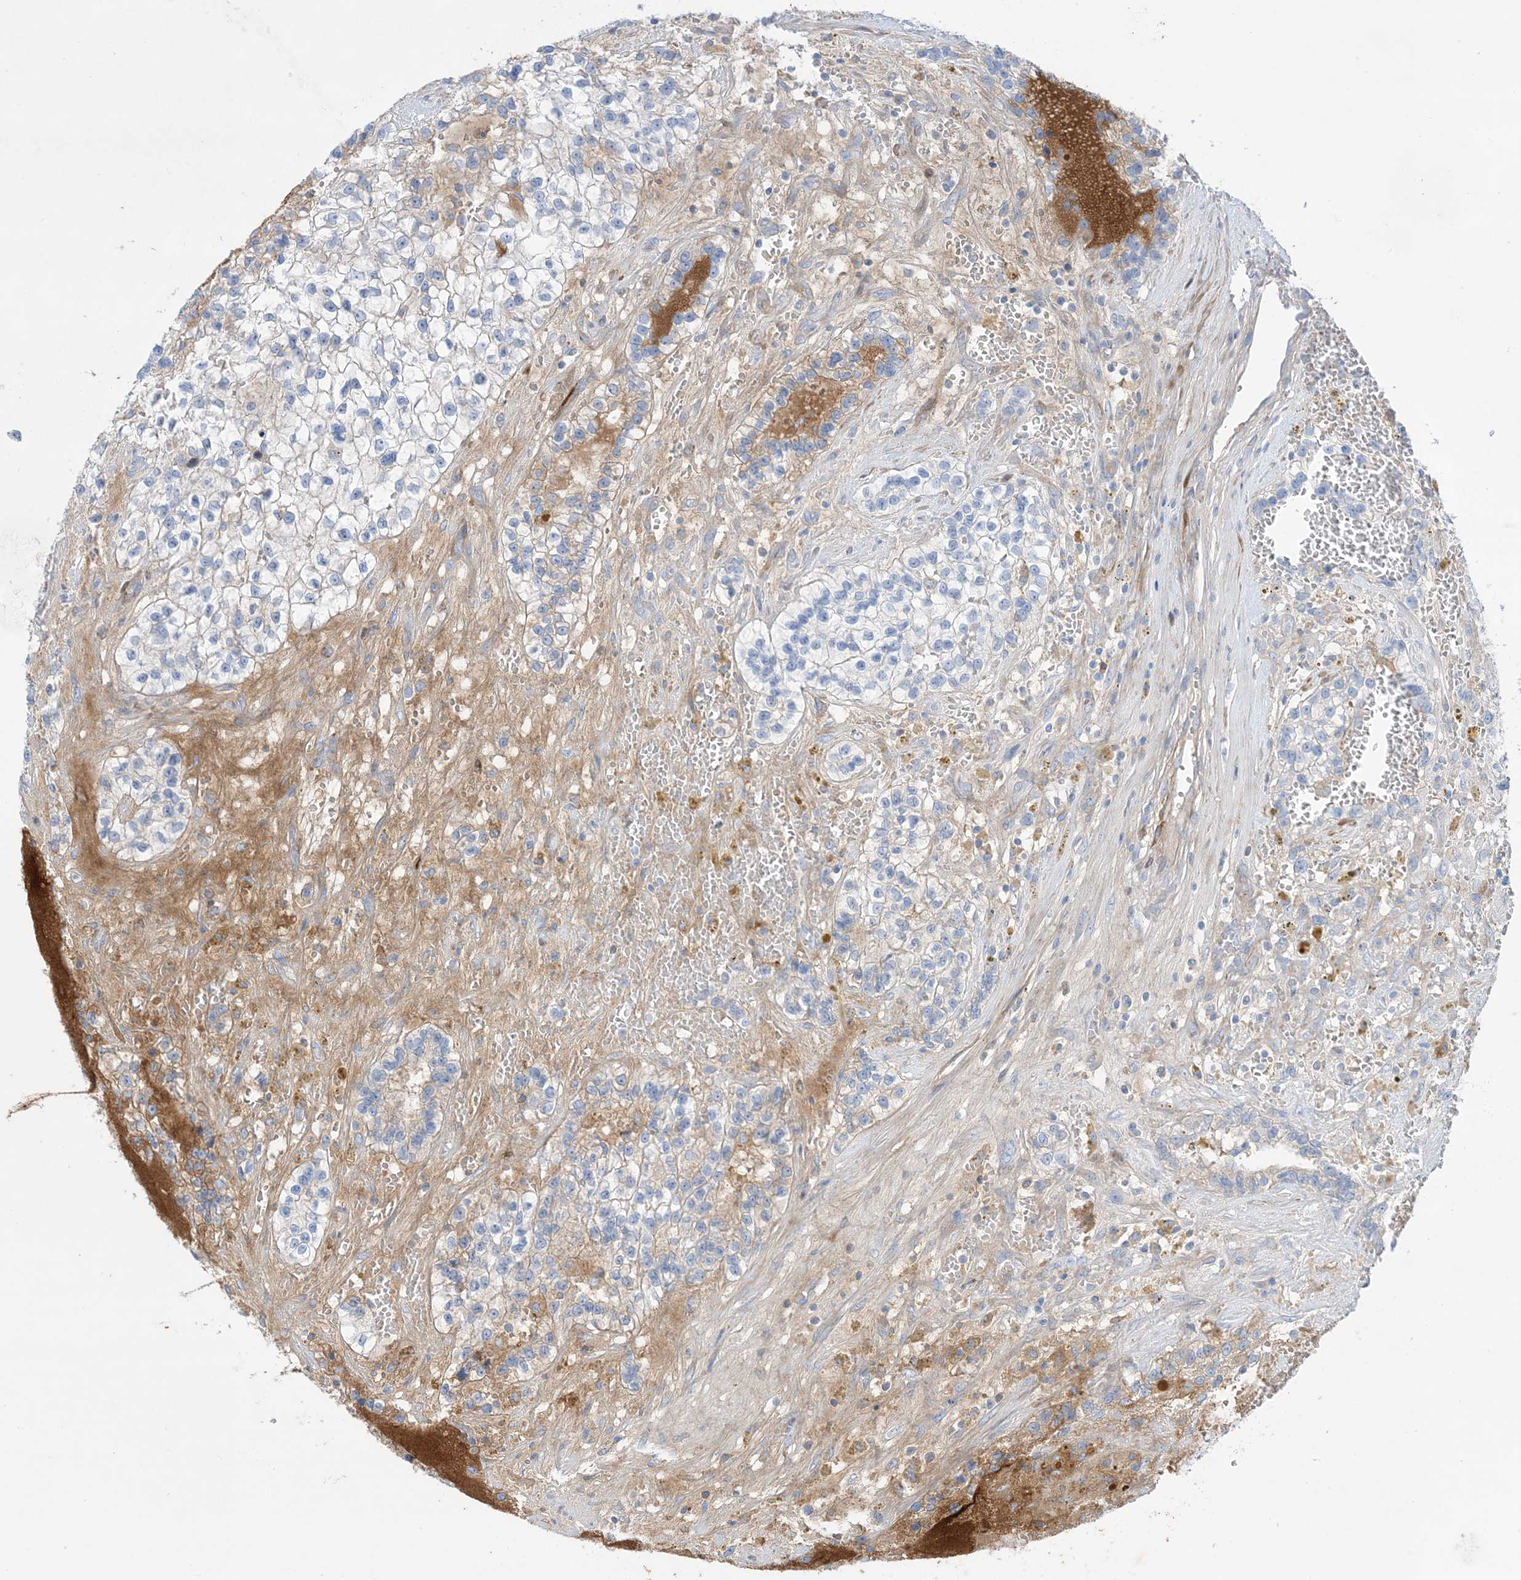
{"staining": {"intensity": "weak", "quantity": "<25%", "location": "cytoplasmic/membranous"}, "tissue": "renal cancer", "cell_type": "Tumor cells", "image_type": "cancer", "snomed": [{"axis": "morphology", "description": "Adenocarcinoma, NOS"}, {"axis": "topography", "description": "Kidney"}], "caption": "An immunohistochemistry micrograph of adenocarcinoma (renal) is shown. There is no staining in tumor cells of adenocarcinoma (renal).", "gene": "ATP11C", "patient": {"sex": "female", "age": 57}}